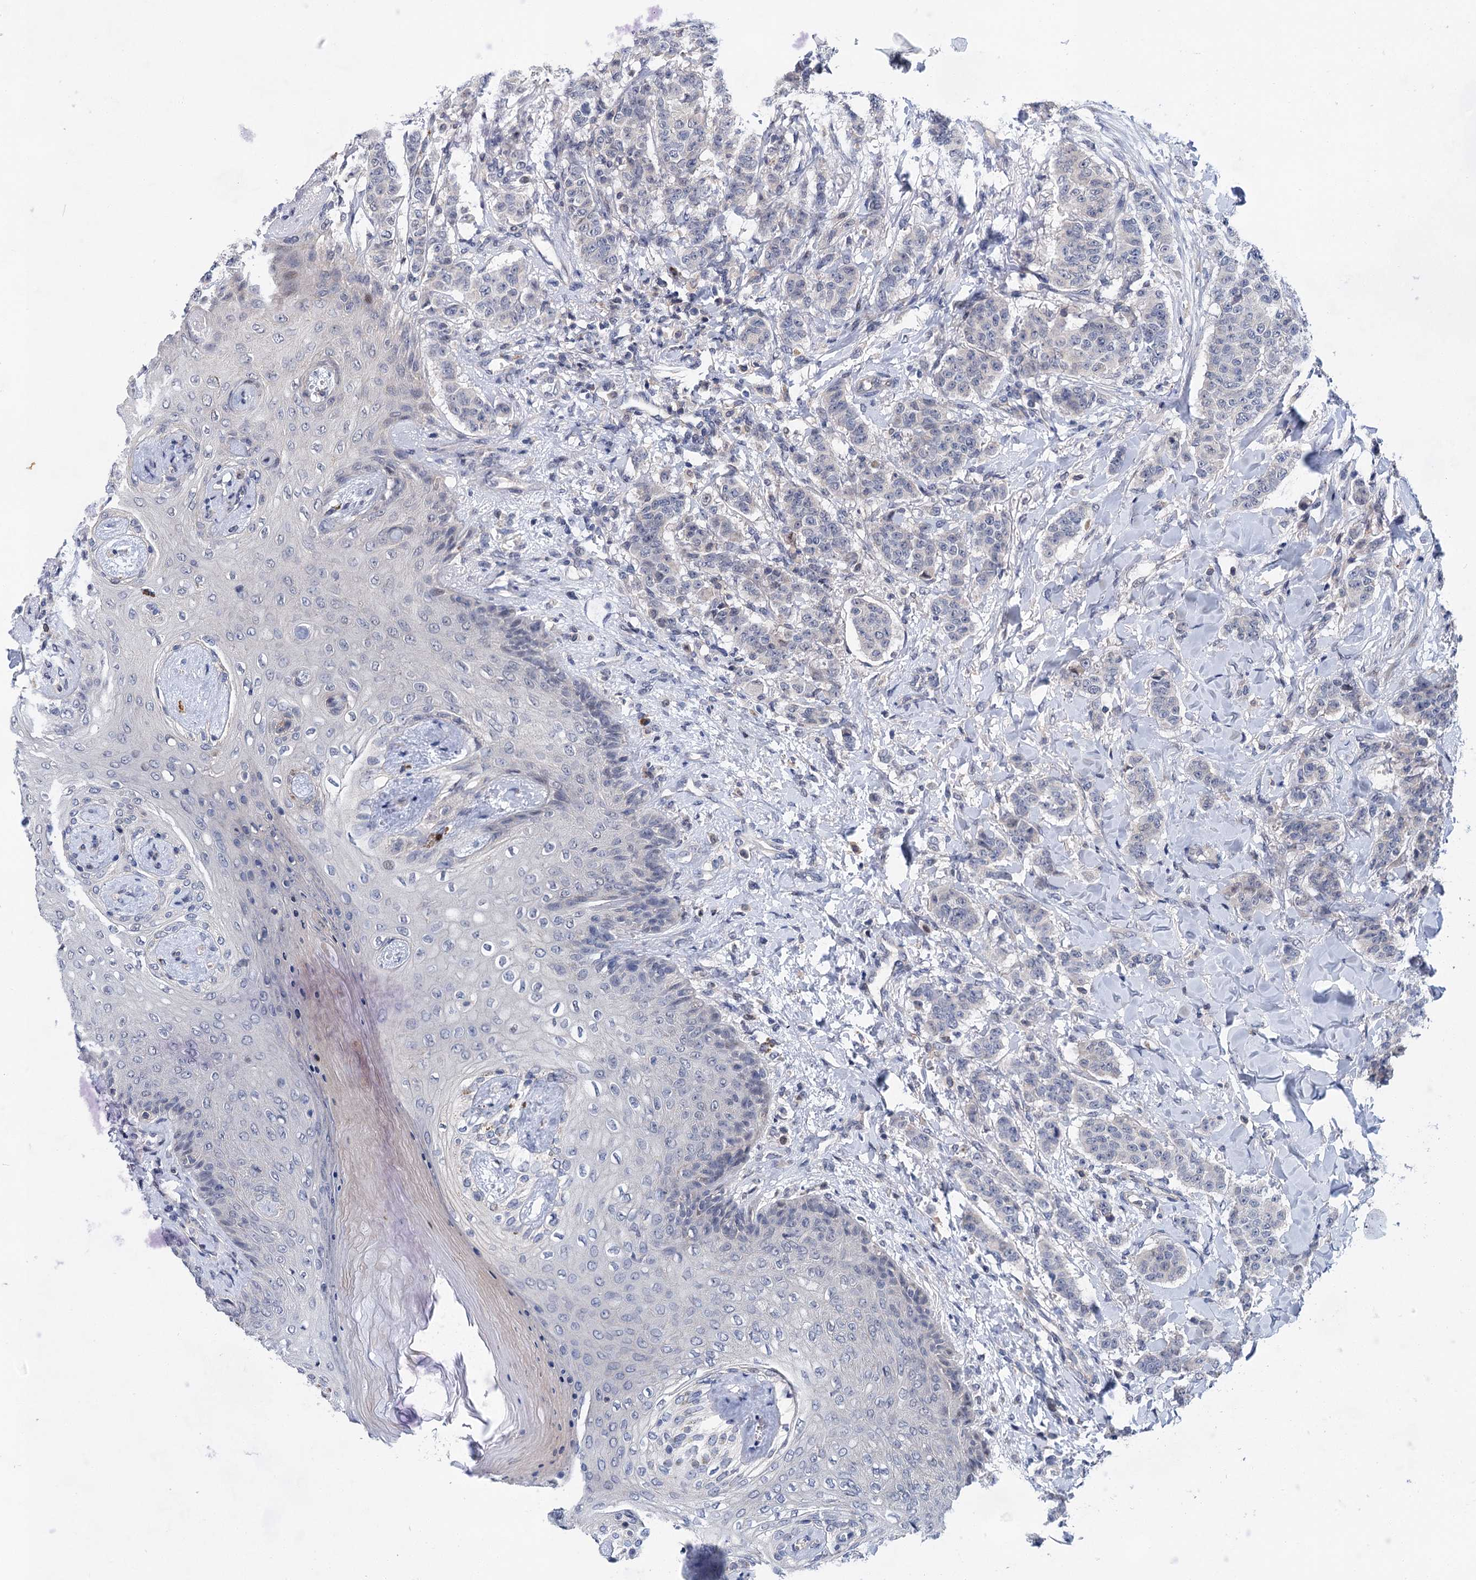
{"staining": {"intensity": "negative", "quantity": "none", "location": "none"}, "tissue": "breast cancer", "cell_type": "Tumor cells", "image_type": "cancer", "snomed": [{"axis": "morphology", "description": "Duct carcinoma"}, {"axis": "topography", "description": "Breast"}], "caption": "A micrograph of human breast cancer (intraductal carcinoma) is negative for staining in tumor cells.", "gene": "MORN3", "patient": {"sex": "female", "age": 40}}